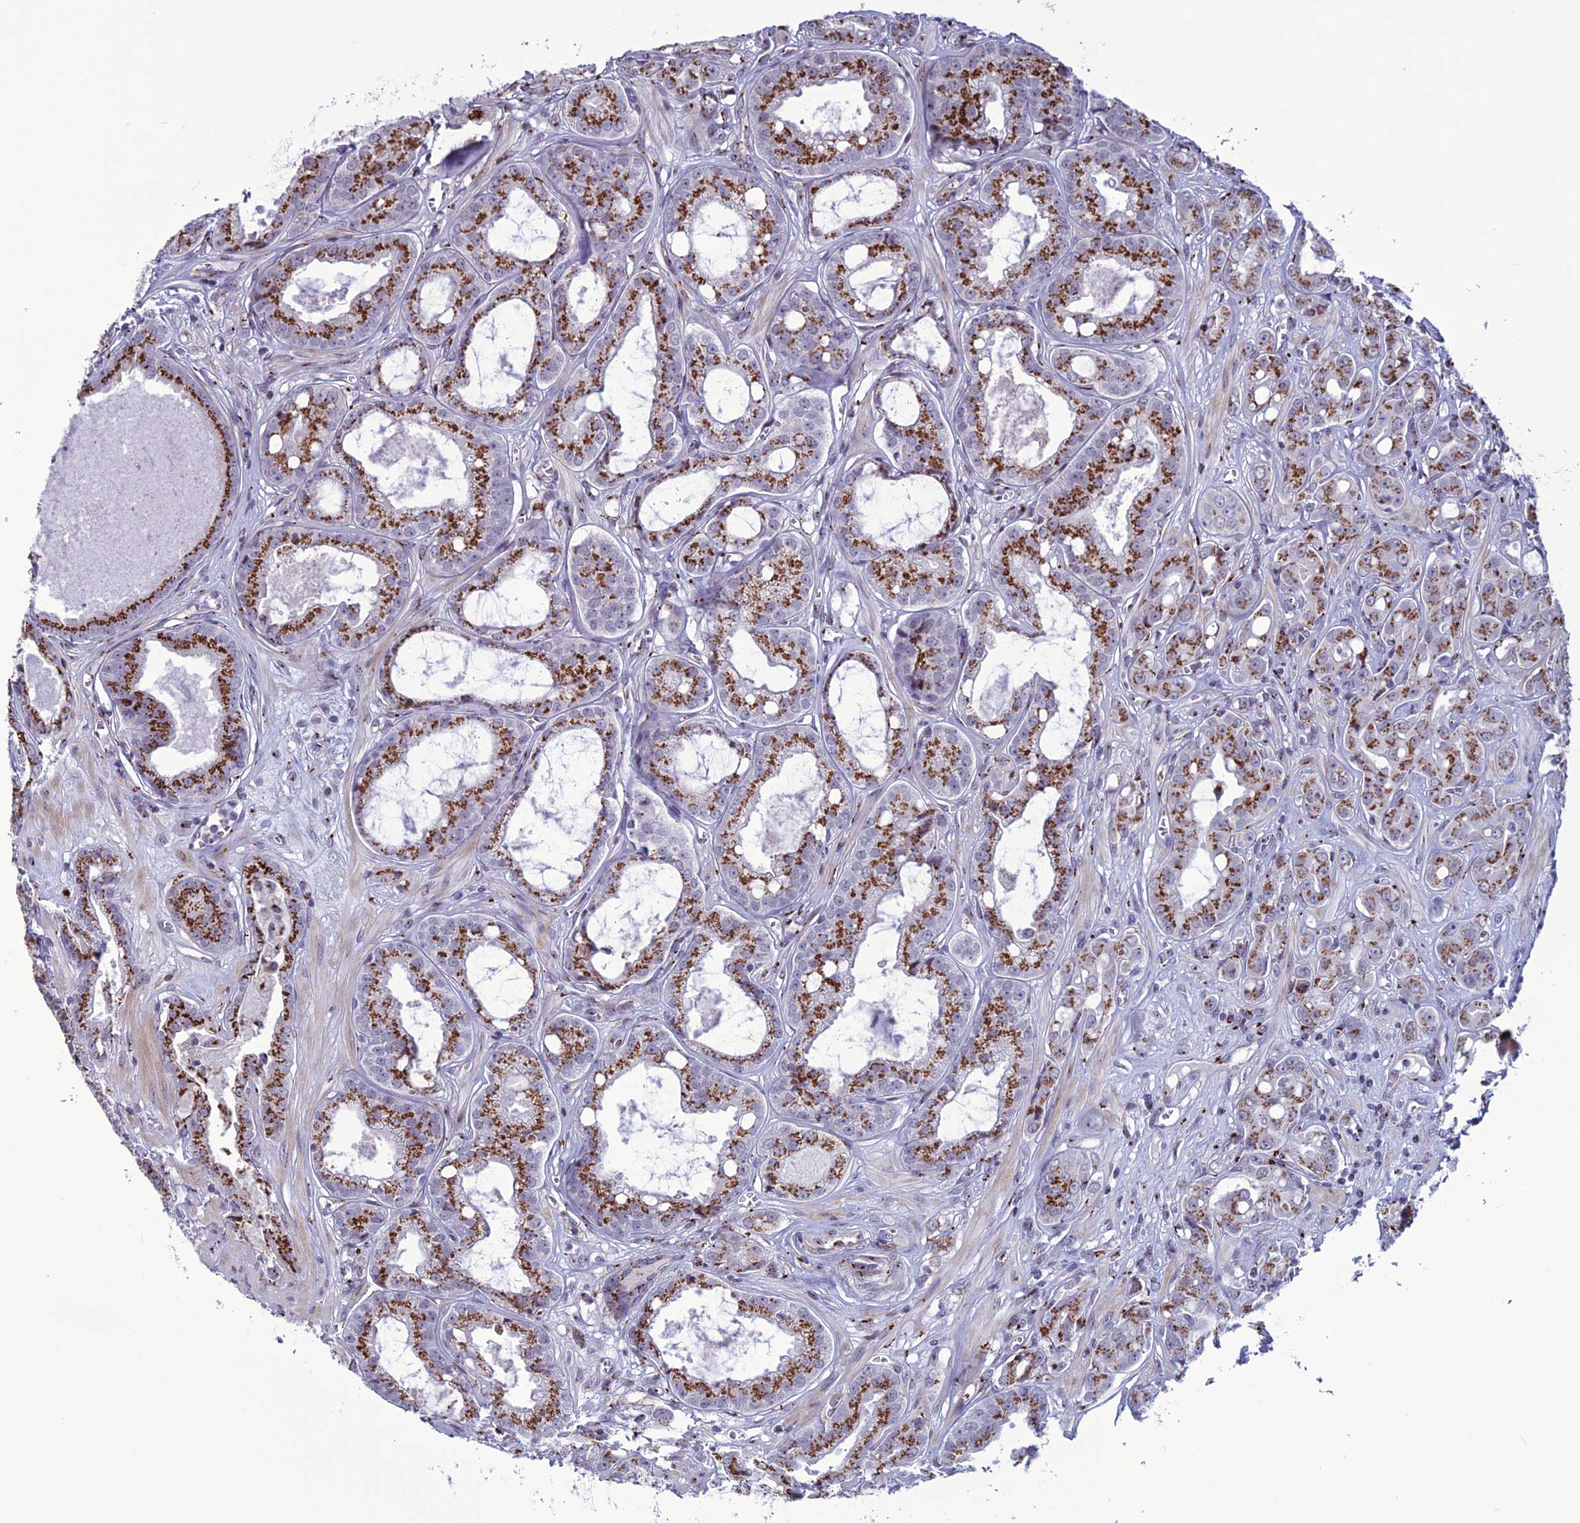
{"staining": {"intensity": "strong", "quantity": ">75%", "location": "cytoplasmic/membranous"}, "tissue": "prostate cancer", "cell_type": "Tumor cells", "image_type": "cancer", "snomed": [{"axis": "morphology", "description": "Adenocarcinoma, High grade"}, {"axis": "topography", "description": "Prostate"}], "caption": "About >75% of tumor cells in human prostate high-grade adenocarcinoma display strong cytoplasmic/membranous protein expression as visualized by brown immunohistochemical staining.", "gene": "PLEKHA4", "patient": {"sex": "male", "age": 74}}